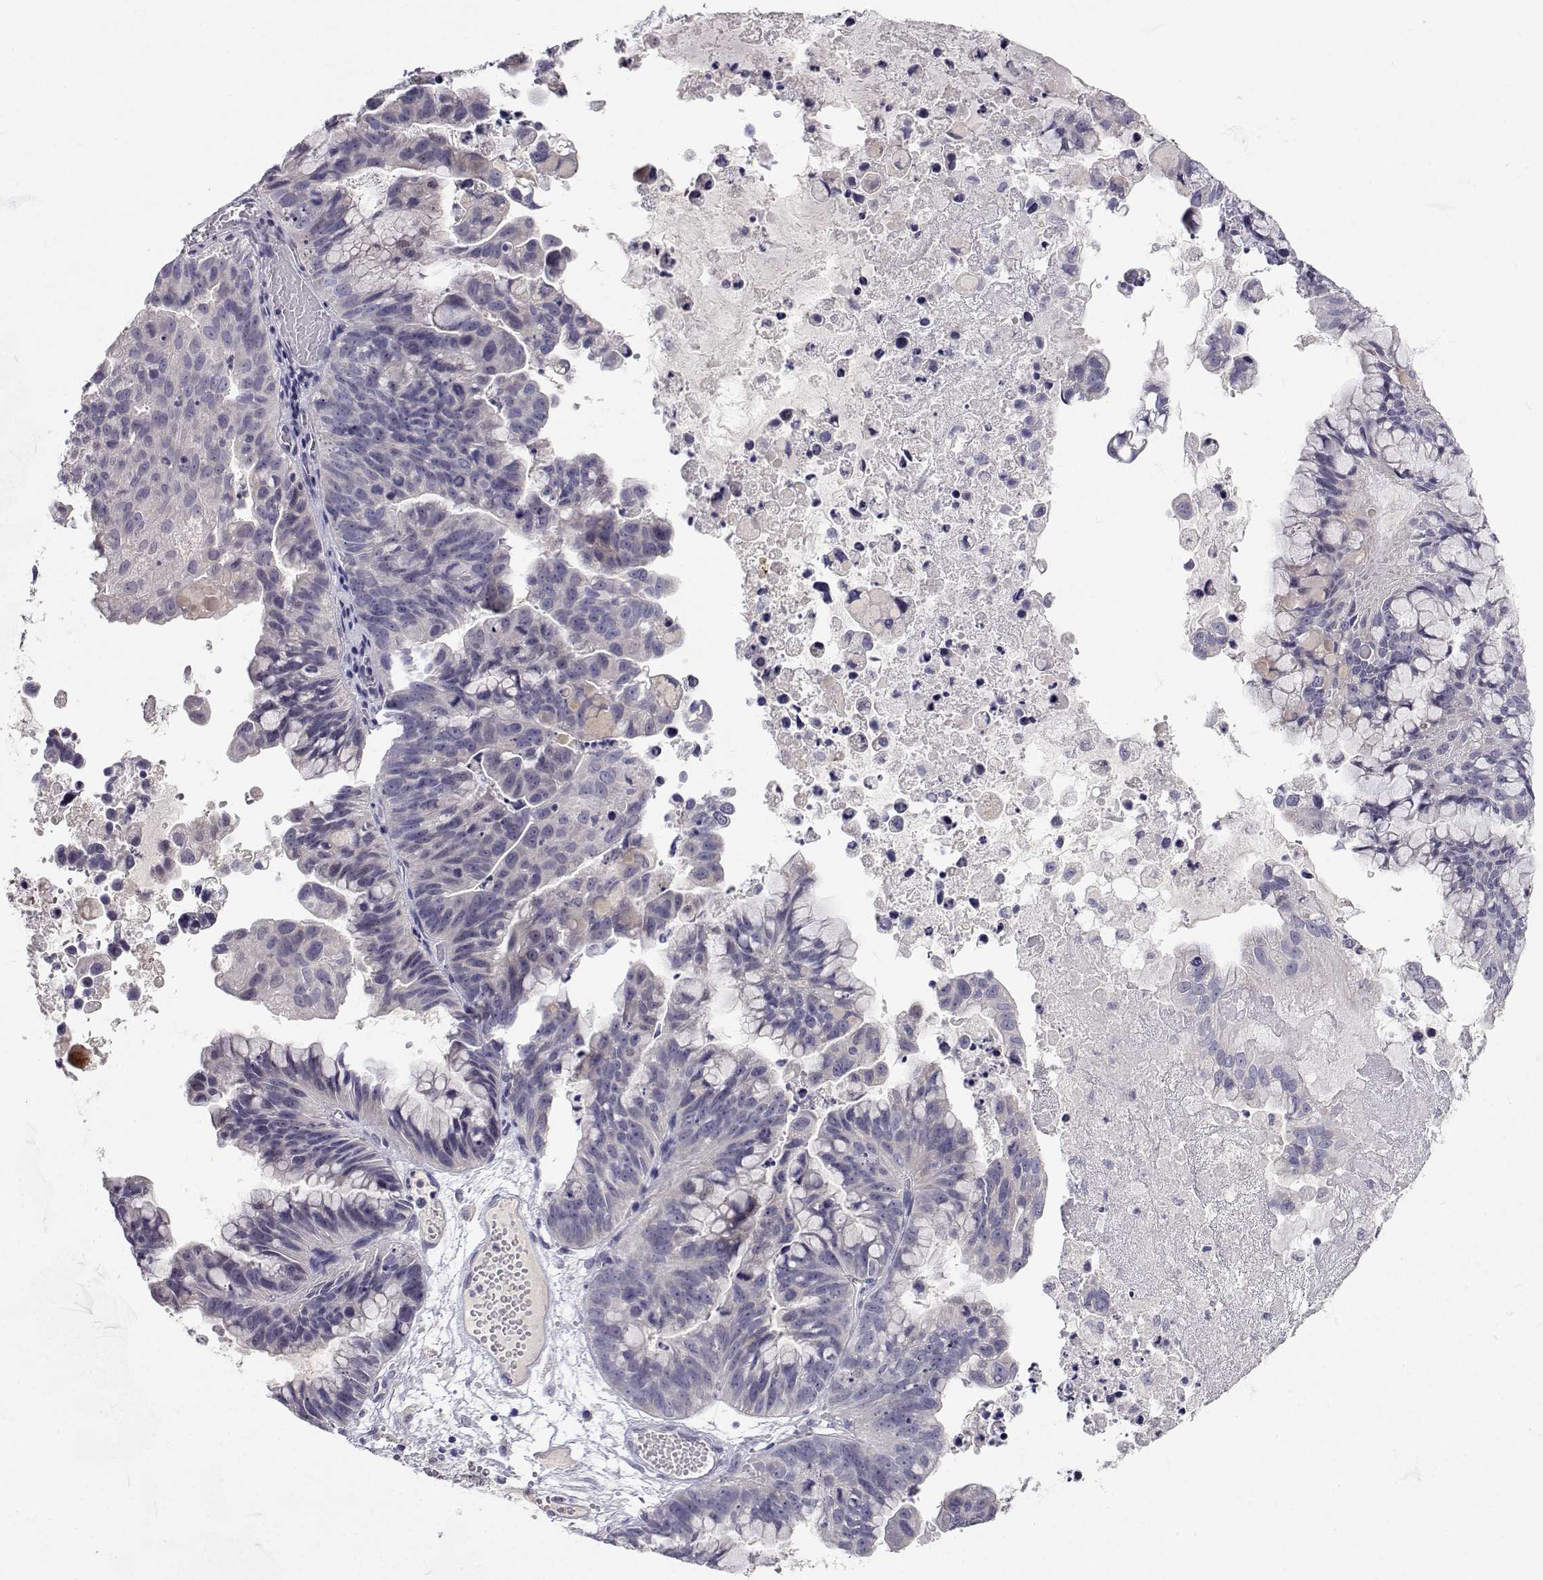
{"staining": {"intensity": "negative", "quantity": "none", "location": "none"}, "tissue": "ovarian cancer", "cell_type": "Tumor cells", "image_type": "cancer", "snomed": [{"axis": "morphology", "description": "Cystadenocarcinoma, mucinous, NOS"}, {"axis": "topography", "description": "Ovary"}], "caption": "Tumor cells are negative for brown protein staining in ovarian cancer. The staining was performed using DAB to visualize the protein expression in brown, while the nuclei were stained in blue with hematoxylin (Magnification: 20x).", "gene": "SLC6A3", "patient": {"sex": "female", "age": 76}}